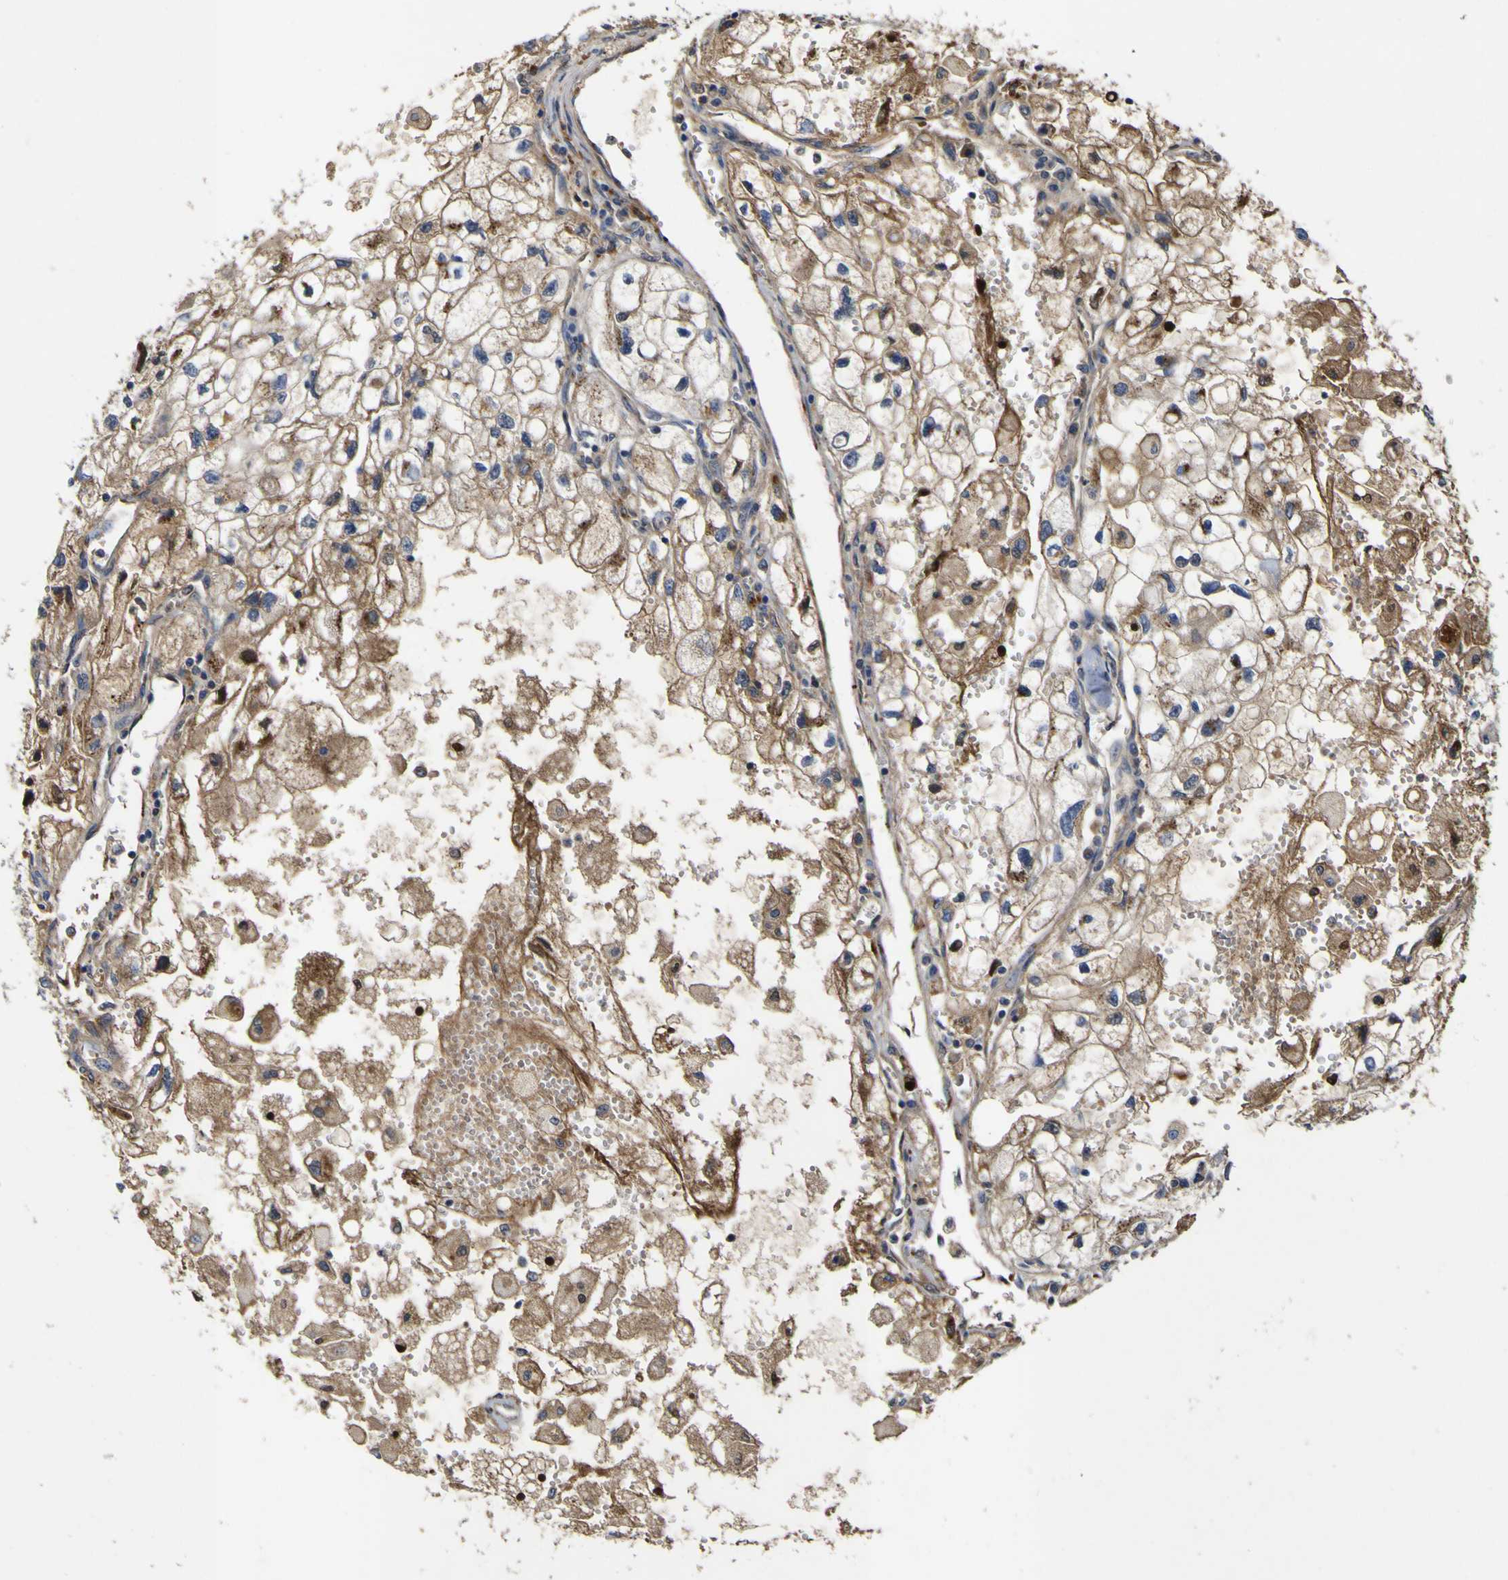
{"staining": {"intensity": "moderate", "quantity": ">75%", "location": "cytoplasmic/membranous"}, "tissue": "renal cancer", "cell_type": "Tumor cells", "image_type": "cancer", "snomed": [{"axis": "morphology", "description": "Adenocarcinoma, NOS"}, {"axis": "topography", "description": "Kidney"}], "caption": "Renal cancer stained for a protein displays moderate cytoplasmic/membranous positivity in tumor cells. The staining was performed using DAB (3,3'-diaminobenzidine), with brown indicating positive protein expression. Nuclei are stained blue with hematoxylin.", "gene": "COA1", "patient": {"sex": "female", "age": 70}}